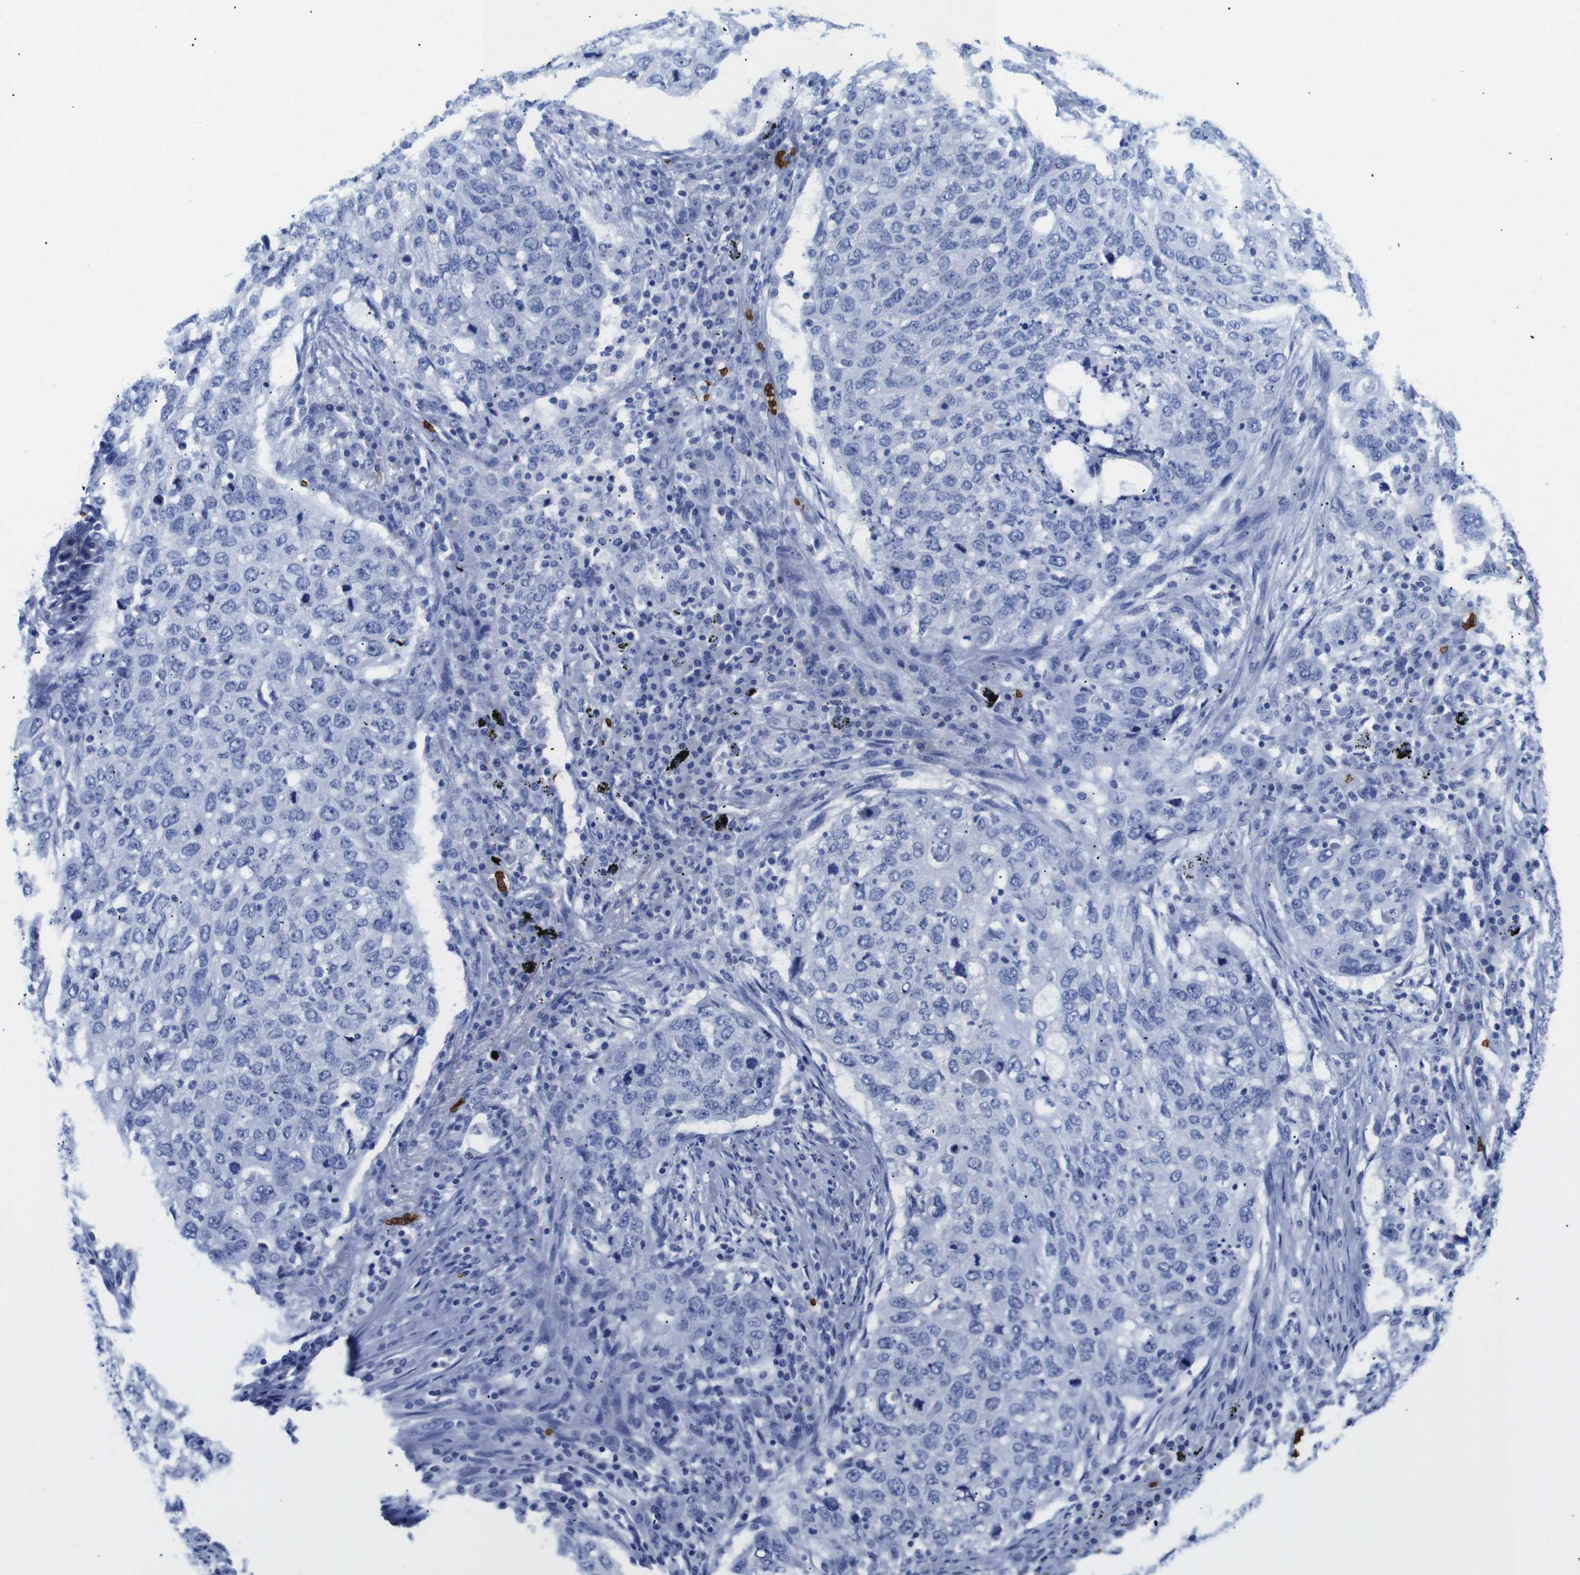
{"staining": {"intensity": "negative", "quantity": "none", "location": "none"}, "tissue": "lung cancer", "cell_type": "Tumor cells", "image_type": "cancer", "snomed": [{"axis": "morphology", "description": "Squamous cell carcinoma, NOS"}, {"axis": "topography", "description": "Lung"}], "caption": "This is an IHC histopathology image of human lung cancer. There is no expression in tumor cells.", "gene": "S1PR2", "patient": {"sex": "female", "age": 63}}